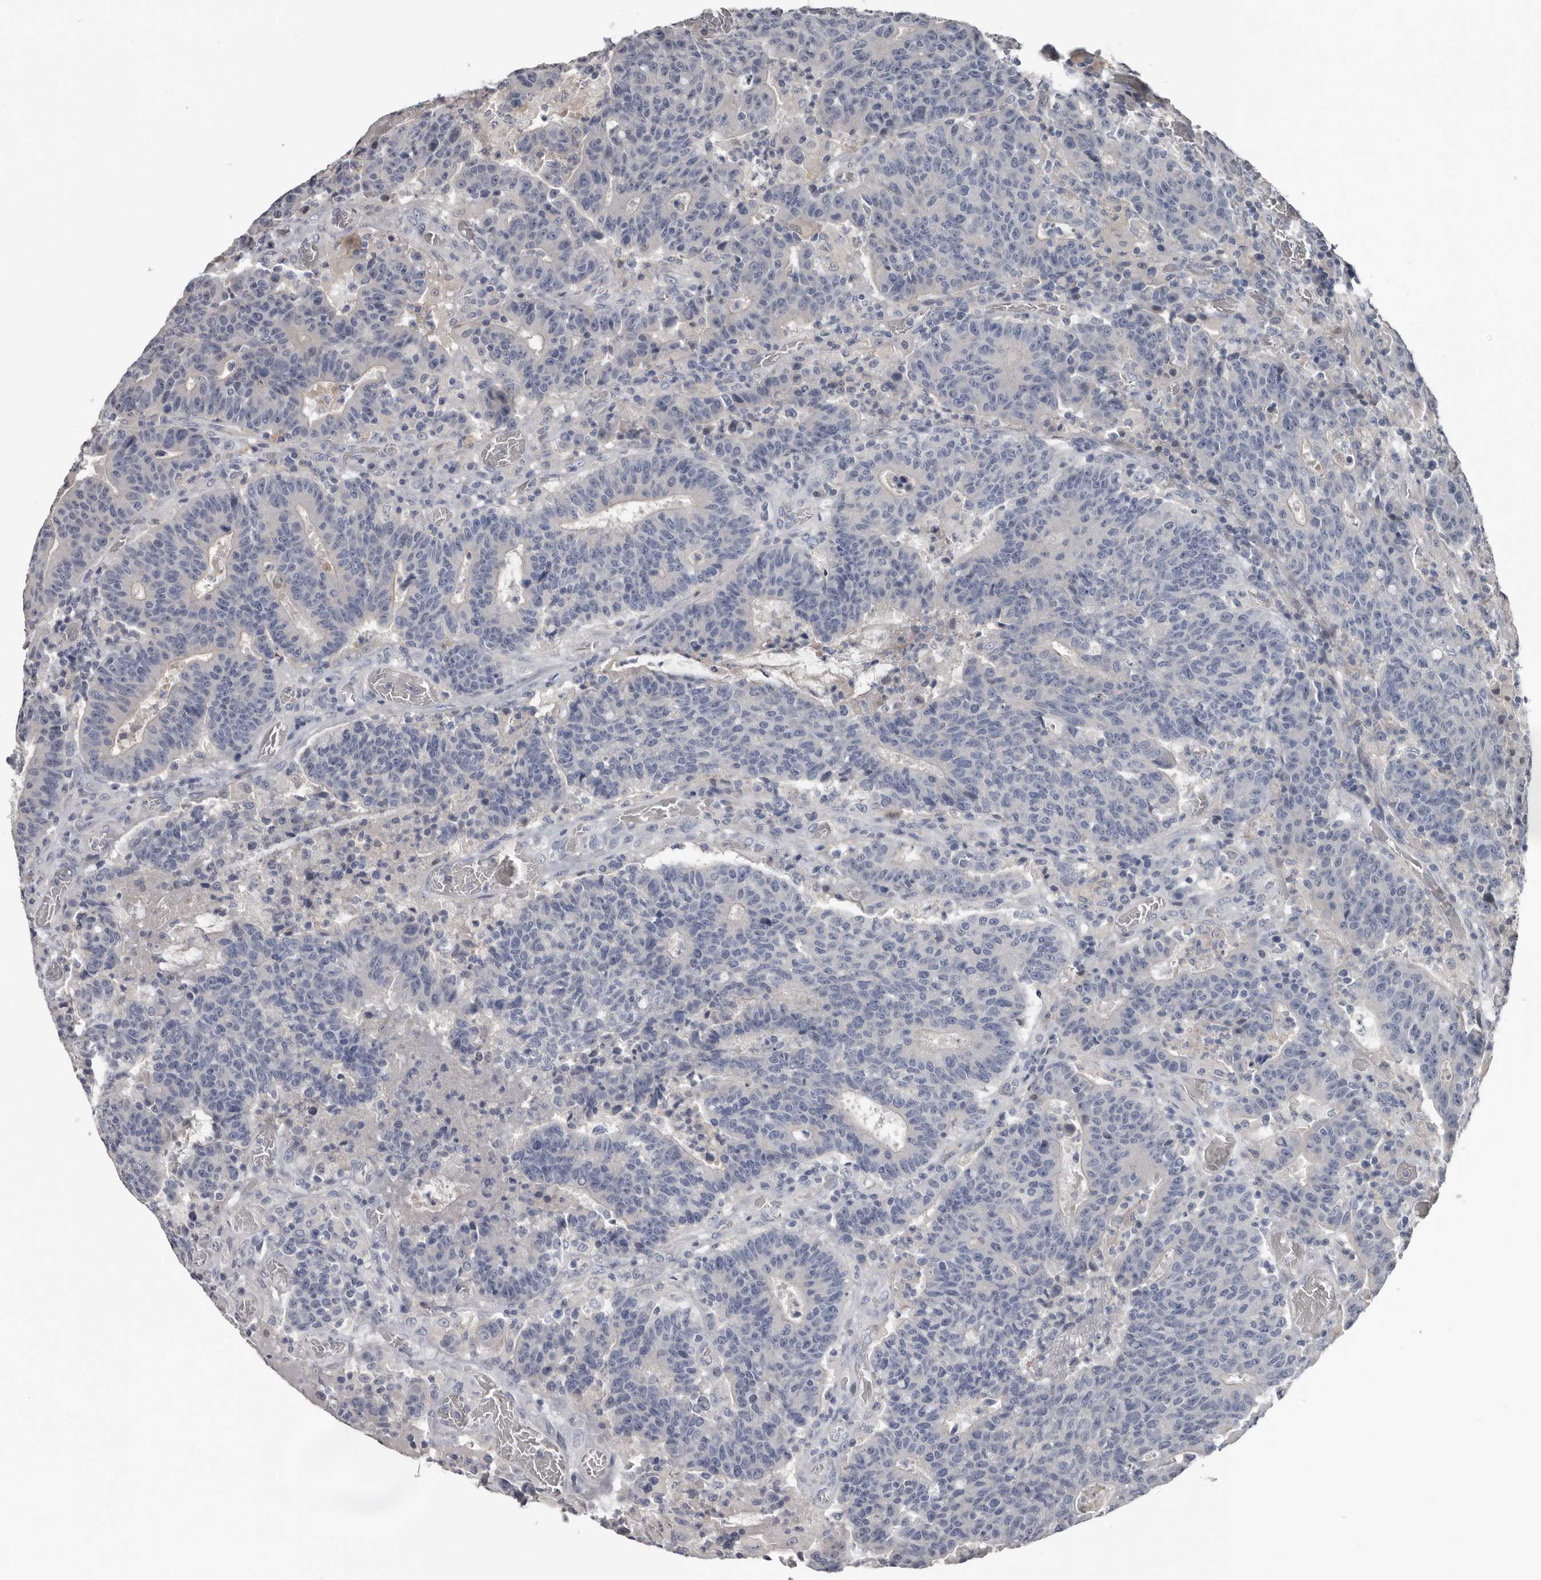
{"staining": {"intensity": "negative", "quantity": "none", "location": "none"}, "tissue": "colorectal cancer", "cell_type": "Tumor cells", "image_type": "cancer", "snomed": [{"axis": "morphology", "description": "Adenocarcinoma, NOS"}, {"axis": "topography", "description": "Colon"}], "caption": "Protein analysis of colorectal cancer (adenocarcinoma) exhibits no significant staining in tumor cells.", "gene": "FABP7", "patient": {"sex": "female", "age": 75}}